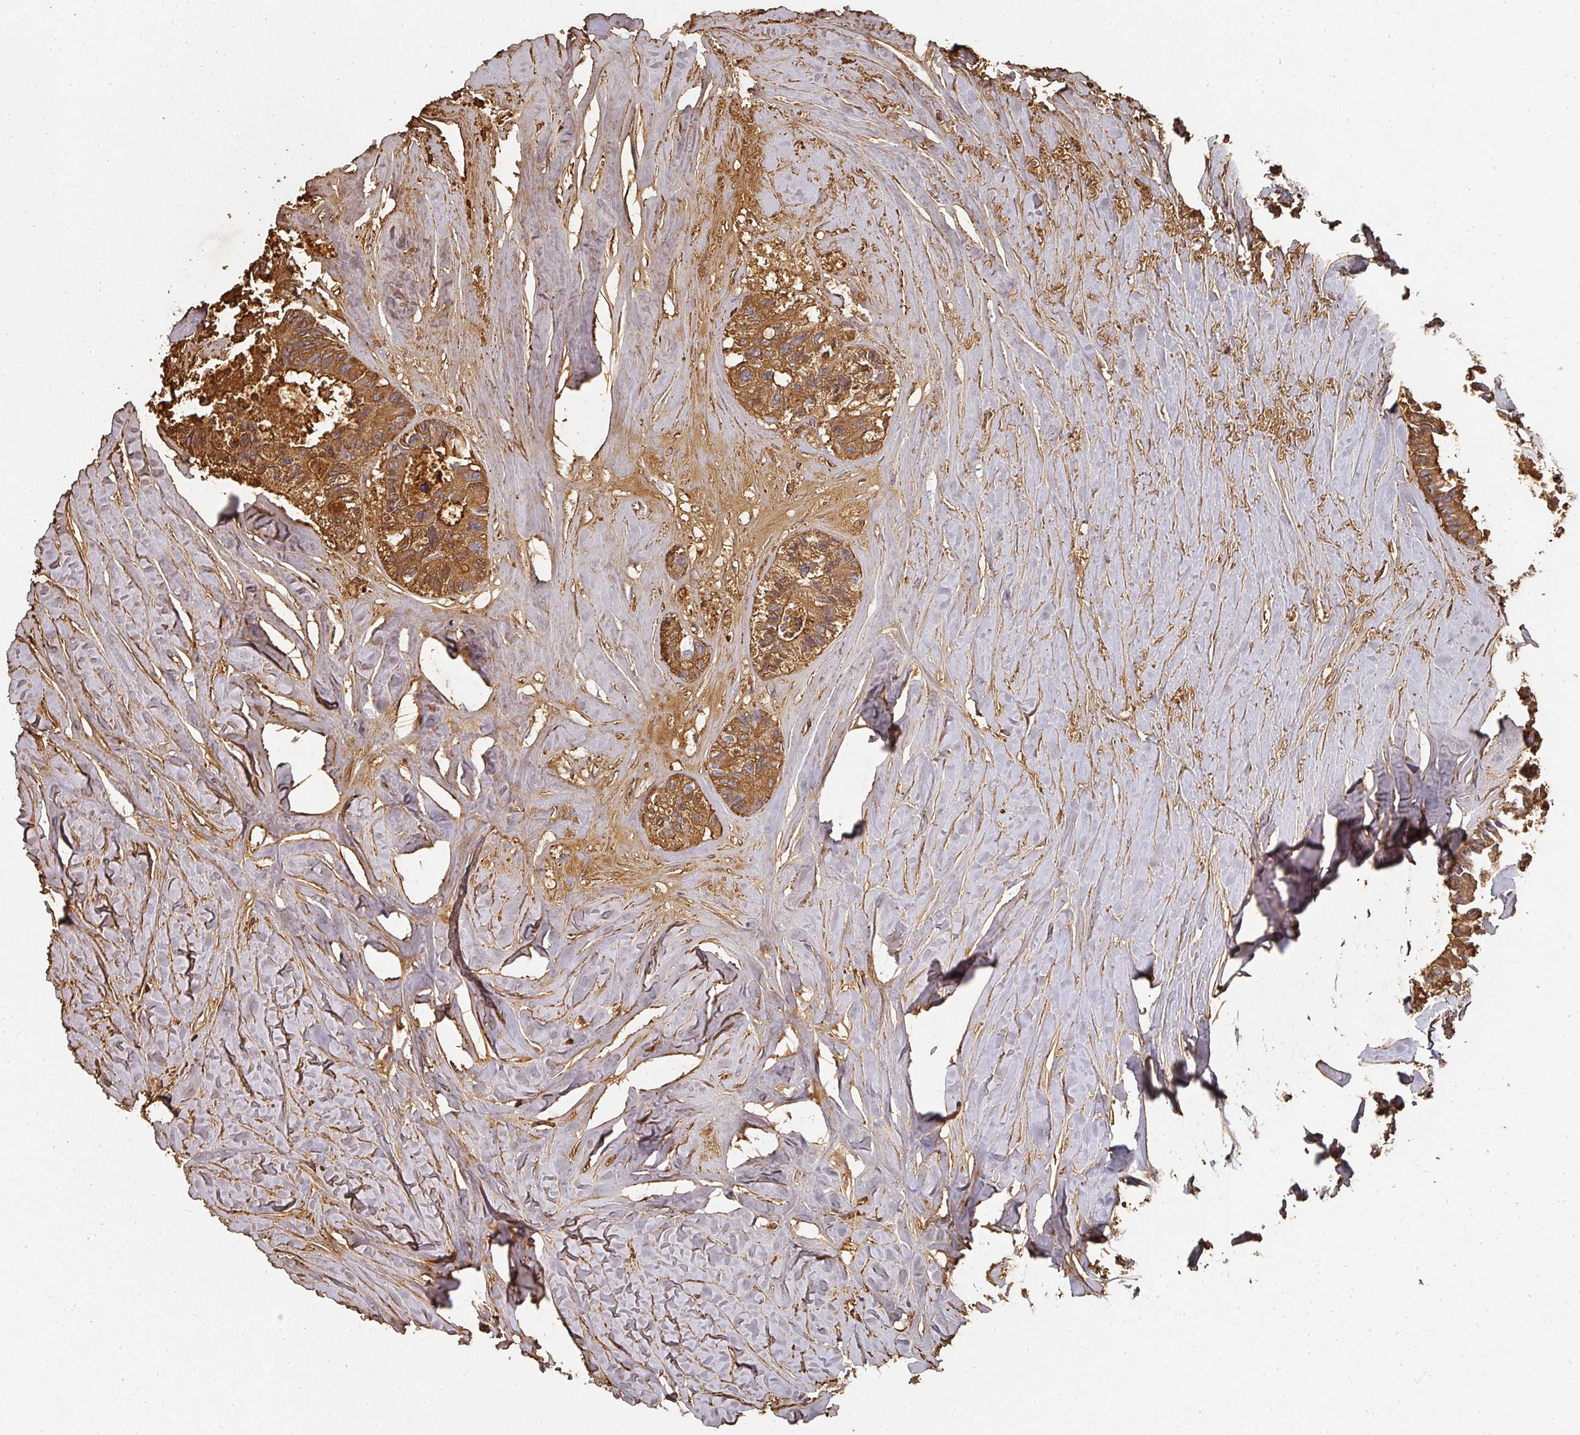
{"staining": {"intensity": "moderate", "quantity": ">75%", "location": "cytoplasmic/membranous"}, "tissue": "colorectal cancer", "cell_type": "Tumor cells", "image_type": "cancer", "snomed": [{"axis": "morphology", "description": "Adenocarcinoma, NOS"}, {"axis": "topography", "description": "Colon"}, {"axis": "topography", "description": "Rectum"}], "caption": "Immunohistochemistry (IHC) histopathology image of neoplastic tissue: human colorectal adenocarcinoma stained using immunohistochemistry shows medium levels of moderate protein expression localized specifically in the cytoplasmic/membranous of tumor cells, appearing as a cytoplasmic/membranous brown color.", "gene": "ALB", "patient": {"sex": "male", "age": 57}}